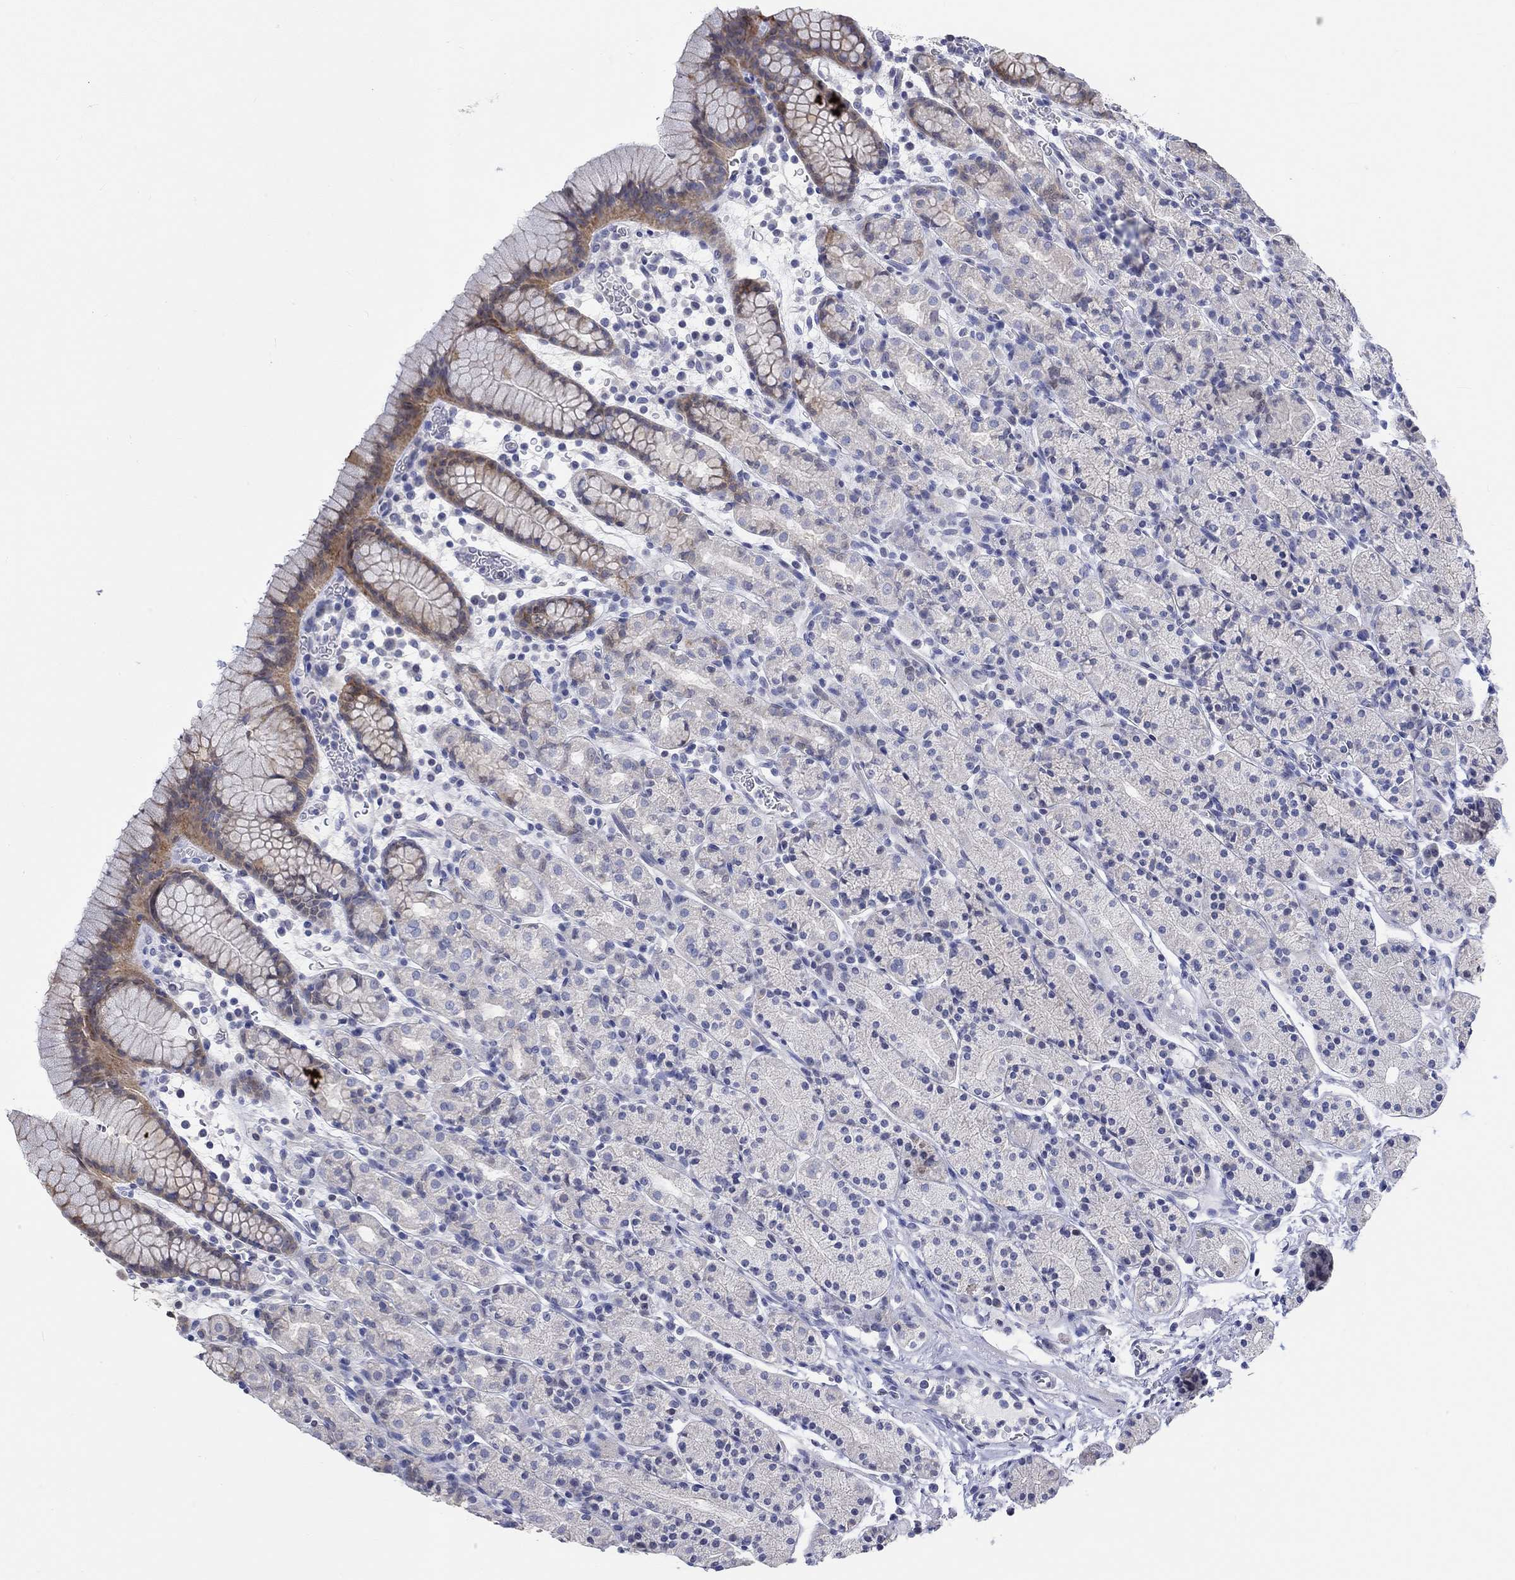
{"staining": {"intensity": "moderate", "quantity": "<25%", "location": "cytoplasmic/membranous"}, "tissue": "stomach", "cell_type": "Glandular cells", "image_type": "normal", "snomed": [{"axis": "morphology", "description": "Normal tissue, NOS"}, {"axis": "topography", "description": "Stomach, upper"}, {"axis": "topography", "description": "Stomach"}], "caption": "DAB immunohistochemical staining of normal human stomach reveals moderate cytoplasmic/membranous protein positivity in approximately <25% of glandular cells. (Stains: DAB in brown, nuclei in blue, Microscopy: brightfield microscopy at high magnification).", "gene": "PNMA5", "patient": {"sex": "male", "age": 62}}